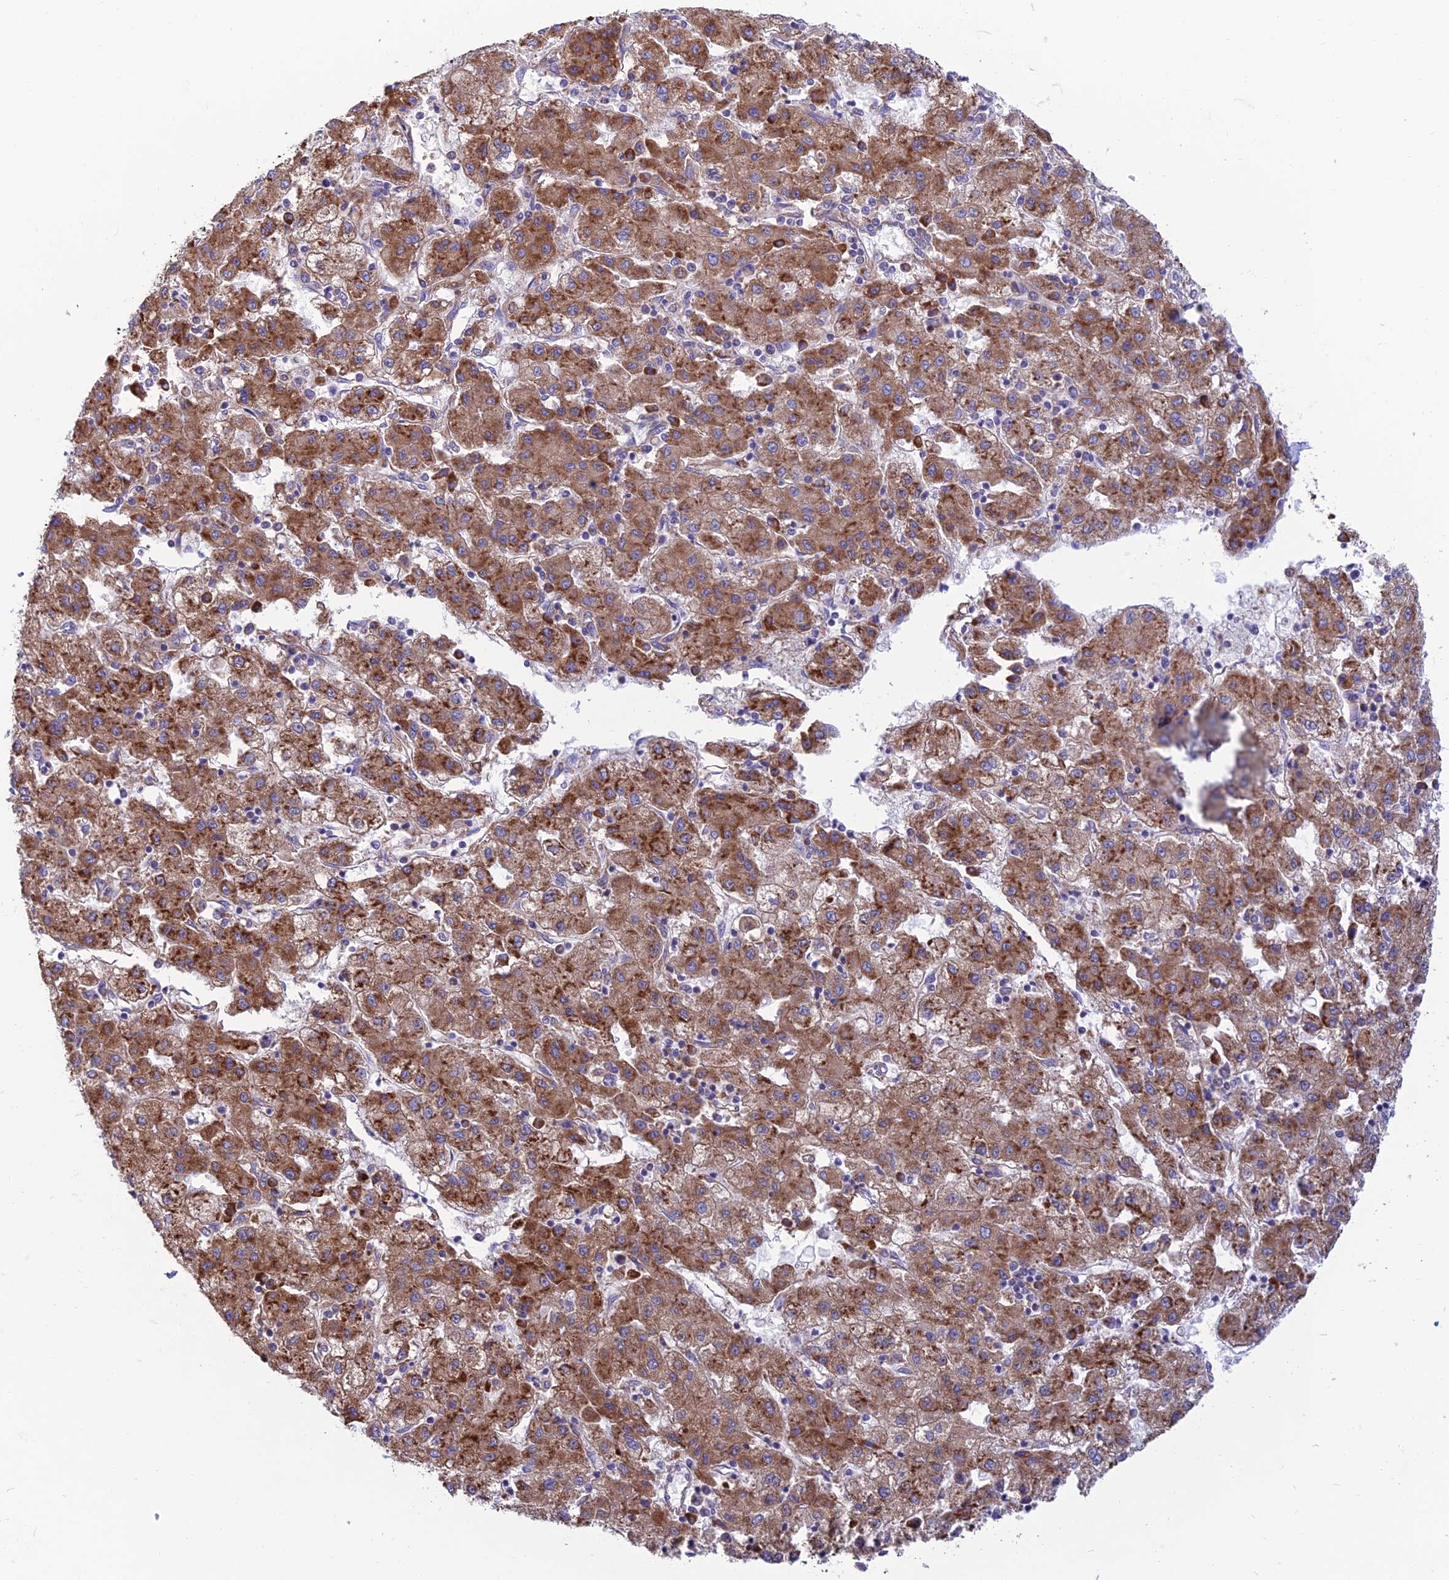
{"staining": {"intensity": "moderate", "quantity": ">75%", "location": "cytoplasmic/membranous"}, "tissue": "liver cancer", "cell_type": "Tumor cells", "image_type": "cancer", "snomed": [{"axis": "morphology", "description": "Carcinoma, Hepatocellular, NOS"}, {"axis": "topography", "description": "Liver"}], "caption": "Liver hepatocellular carcinoma stained with a protein marker reveals moderate staining in tumor cells.", "gene": "RPL17-C18orf32", "patient": {"sex": "male", "age": 72}}